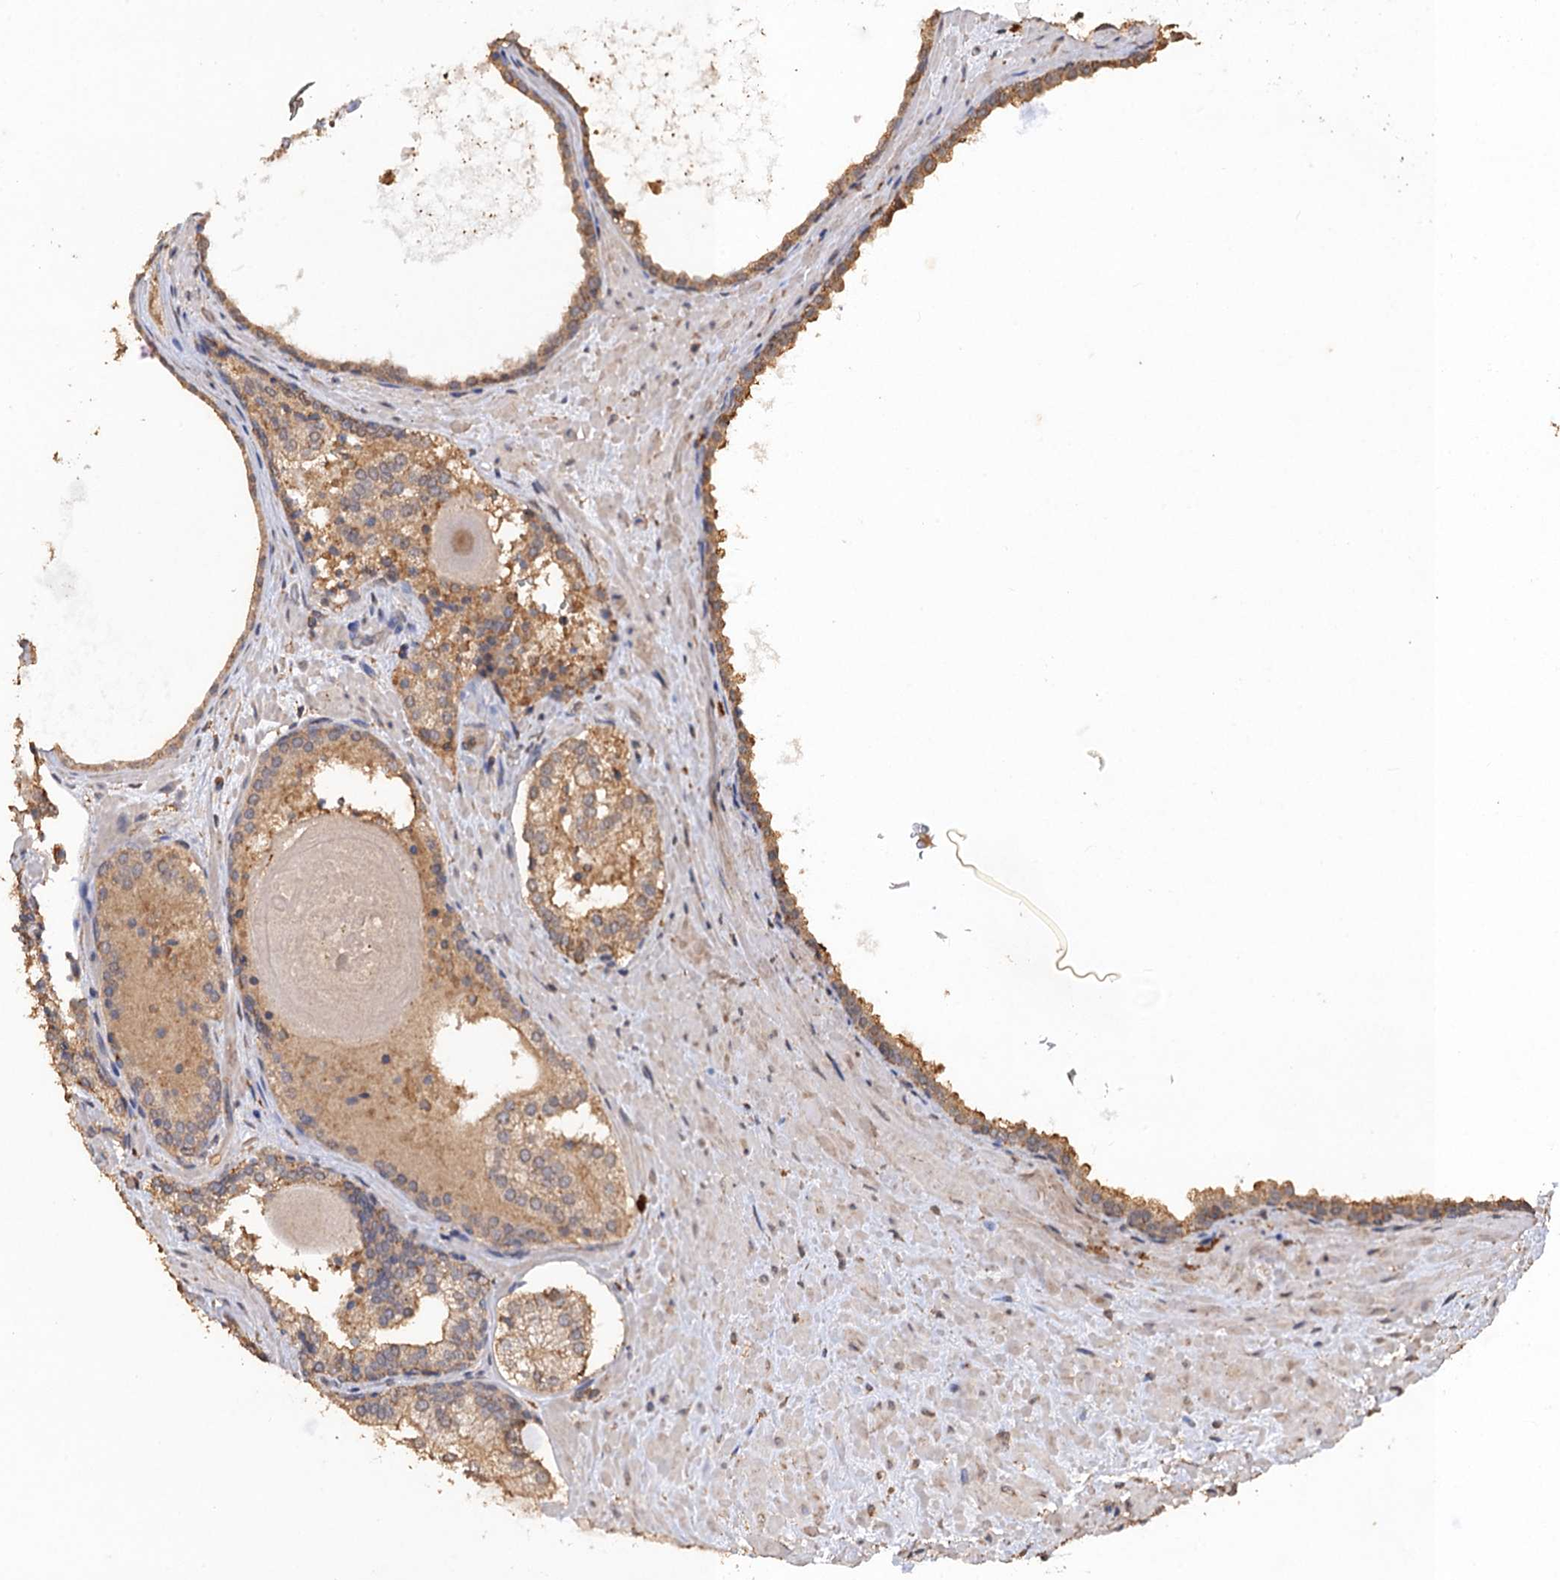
{"staining": {"intensity": "moderate", "quantity": ">75%", "location": "cytoplasmic/membranous"}, "tissue": "prostate cancer", "cell_type": "Tumor cells", "image_type": "cancer", "snomed": [{"axis": "morphology", "description": "Adenocarcinoma, High grade"}, {"axis": "topography", "description": "Prostate"}], "caption": "Immunohistochemical staining of human prostate adenocarcinoma (high-grade) exhibits medium levels of moderate cytoplasmic/membranous positivity in about >75% of tumor cells. (Stains: DAB (3,3'-diaminobenzidine) in brown, nuclei in blue, Microscopy: brightfield microscopy at high magnification).", "gene": "SCUBE3", "patient": {"sex": "male", "age": 66}}